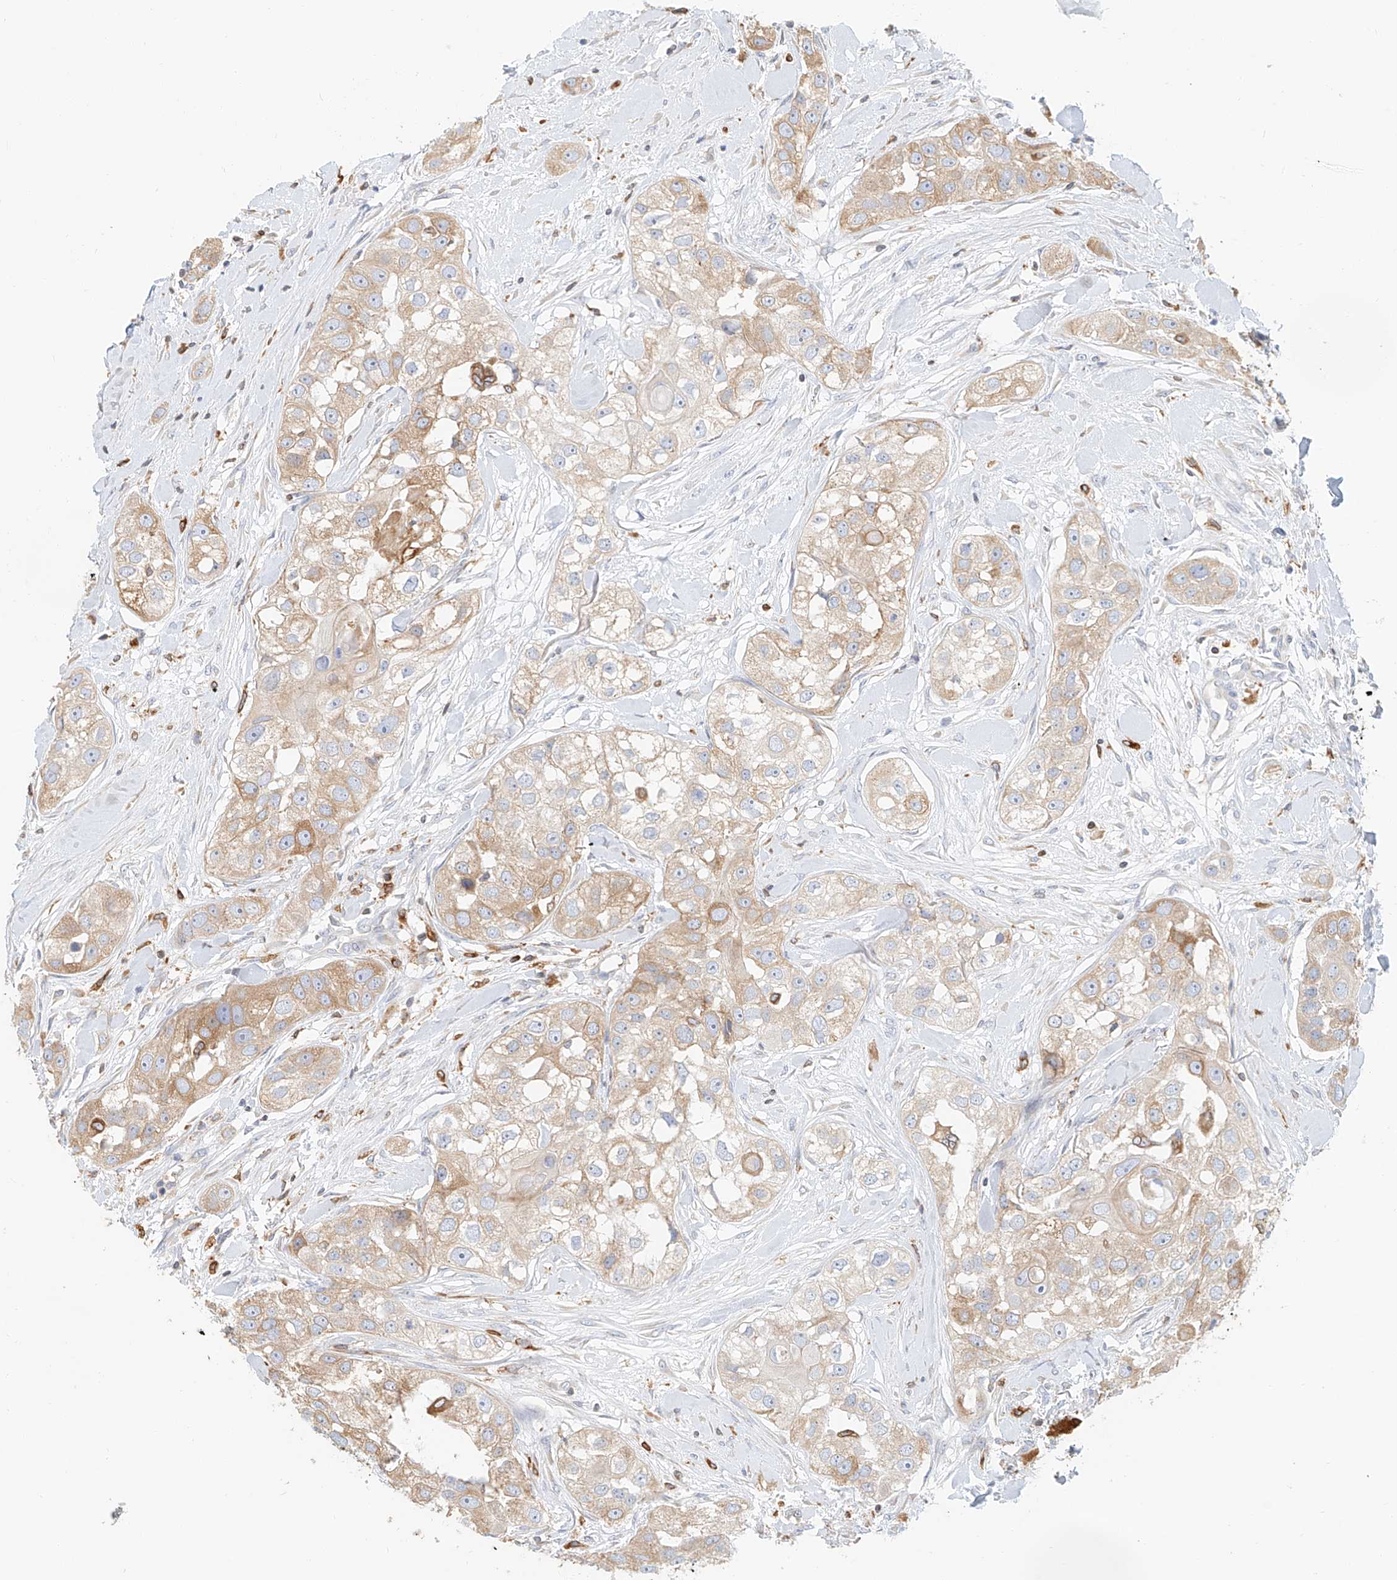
{"staining": {"intensity": "weak", "quantity": ">75%", "location": "cytoplasmic/membranous"}, "tissue": "head and neck cancer", "cell_type": "Tumor cells", "image_type": "cancer", "snomed": [{"axis": "morphology", "description": "Normal tissue, NOS"}, {"axis": "morphology", "description": "Squamous cell carcinoma, NOS"}, {"axis": "topography", "description": "Skeletal muscle"}, {"axis": "topography", "description": "Head-Neck"}], "caption": "An image of human head and neck cancer (squamous cell carcinoma) stained for a protein displays weak cytoplasmic/membranous brown staining in tumor cells.", "gene": "DHRS7", "patient": {"sex": "male", "age": 51}}